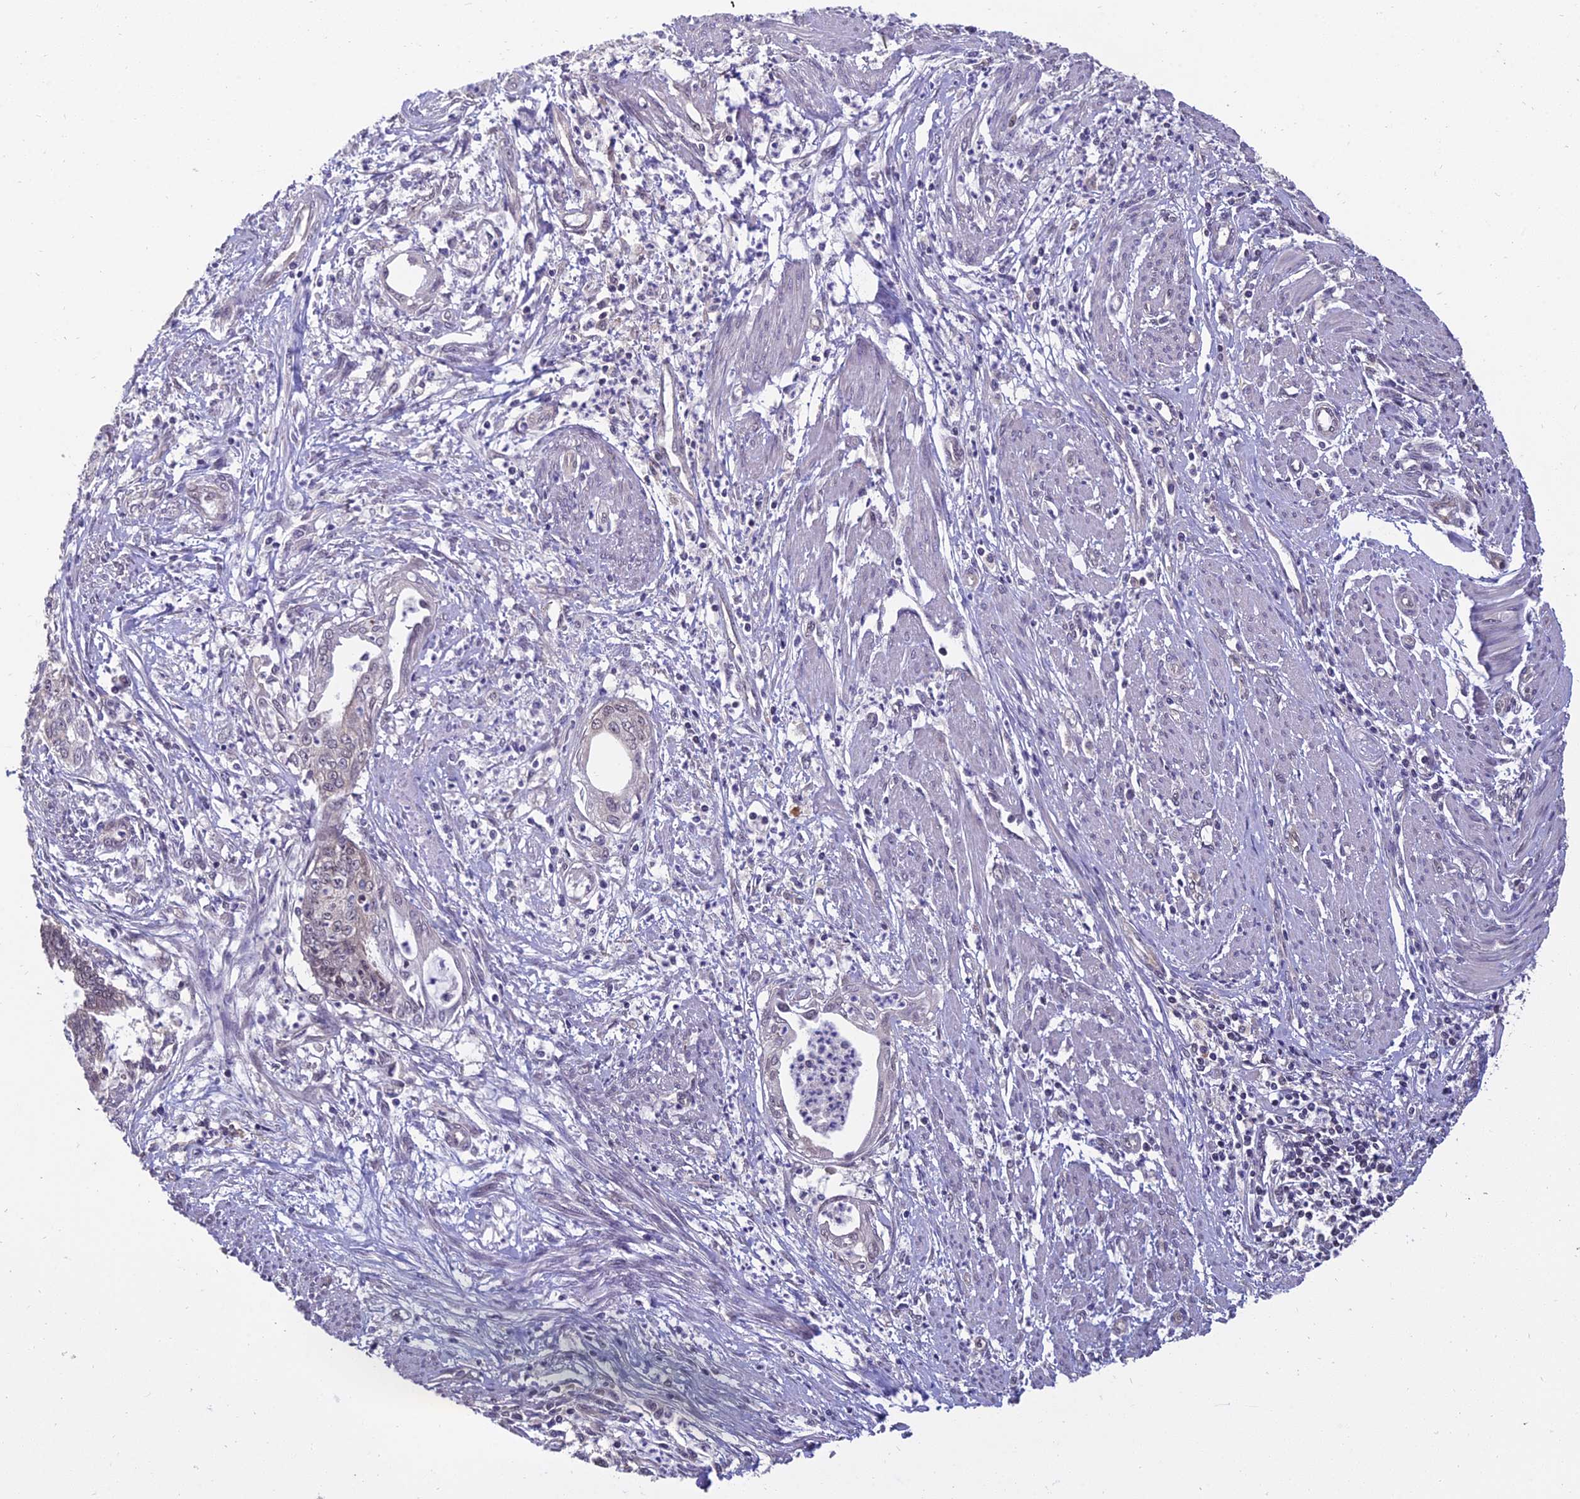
{"staining": {"intensity": "negative", "quantity": "none", "location": "none"}, "tissue": "endometrial cancer", "cell_type": "Tumor cells", "image_type": "cancer", "snomed": [{"axis": "morphology", "description": "Adenocarcinoma, NOS"}, {"axis": "topography", "description": "Endometrium"}], "caption": "High magnification brightfield microscopy of adenocarcinoma (endometrial) stained with DAB (brown) and counterstained with hematoxylin (blue): tumor cells show no significant positivity.", "gene": "GRWD1", "patient": {"sex": "female", "age": 73}}